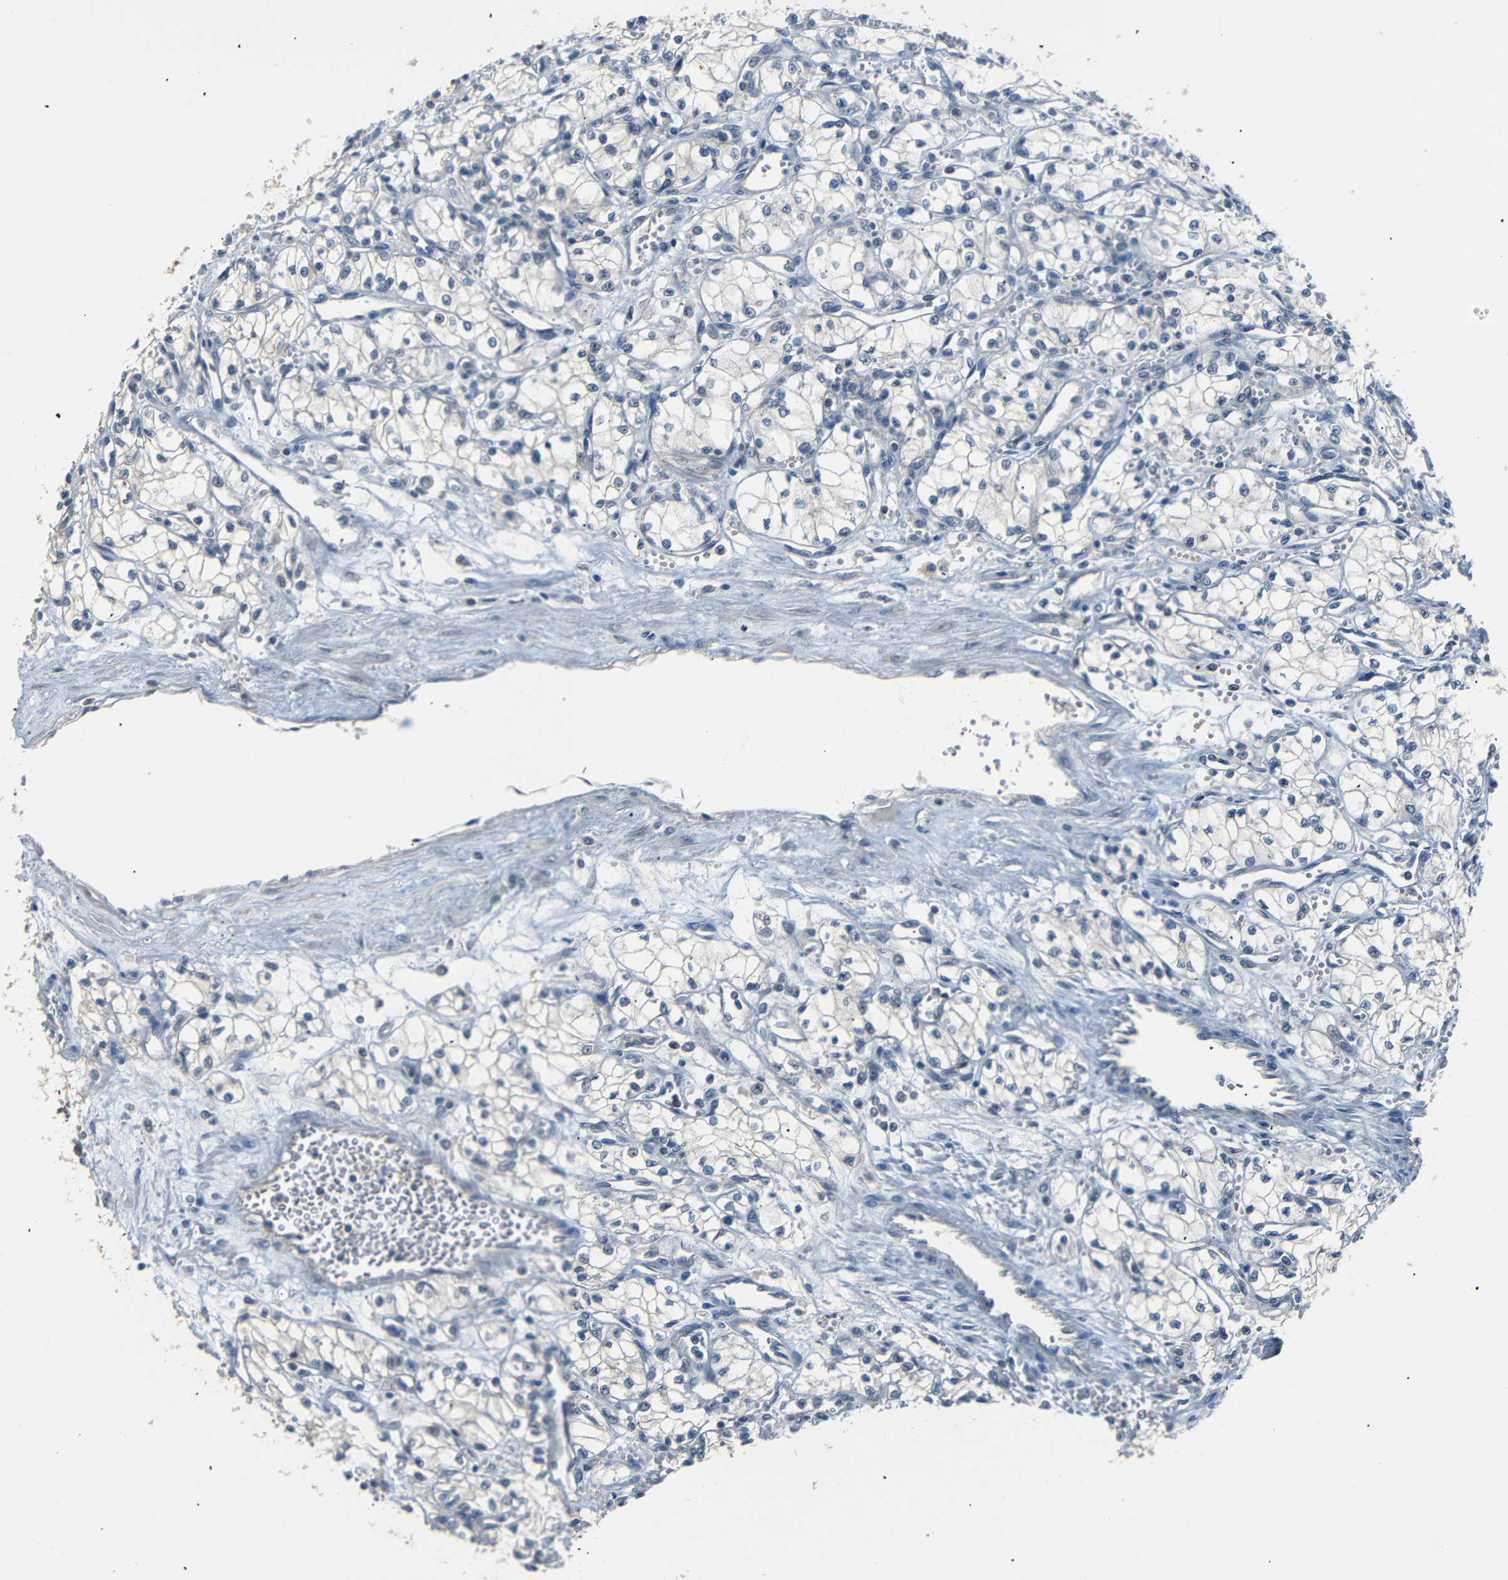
{"staining": {"intensity": "negative", "quantity": "none", "location": "none"}, "tissue": "renal cancer", "cell_type": "Tumor cells", "image_type": "cancer", "snomed": [{"axis": "morphology", "description": "Normal tissue, NOS"}, {"axis": "morphology", "description": "Adenocarcinoma, NOS"}, {"axis": "topography", "description": "Kidney"}], "caption": "This micrograph is of renal cancer (adenocarcinoma) stained with IHC to label a protein in brown with the nuclei are counter-stained blue. There is no positivity in tumor cells.", "gene": "SFN", "patient": {"sex": "male", "age": 59}}